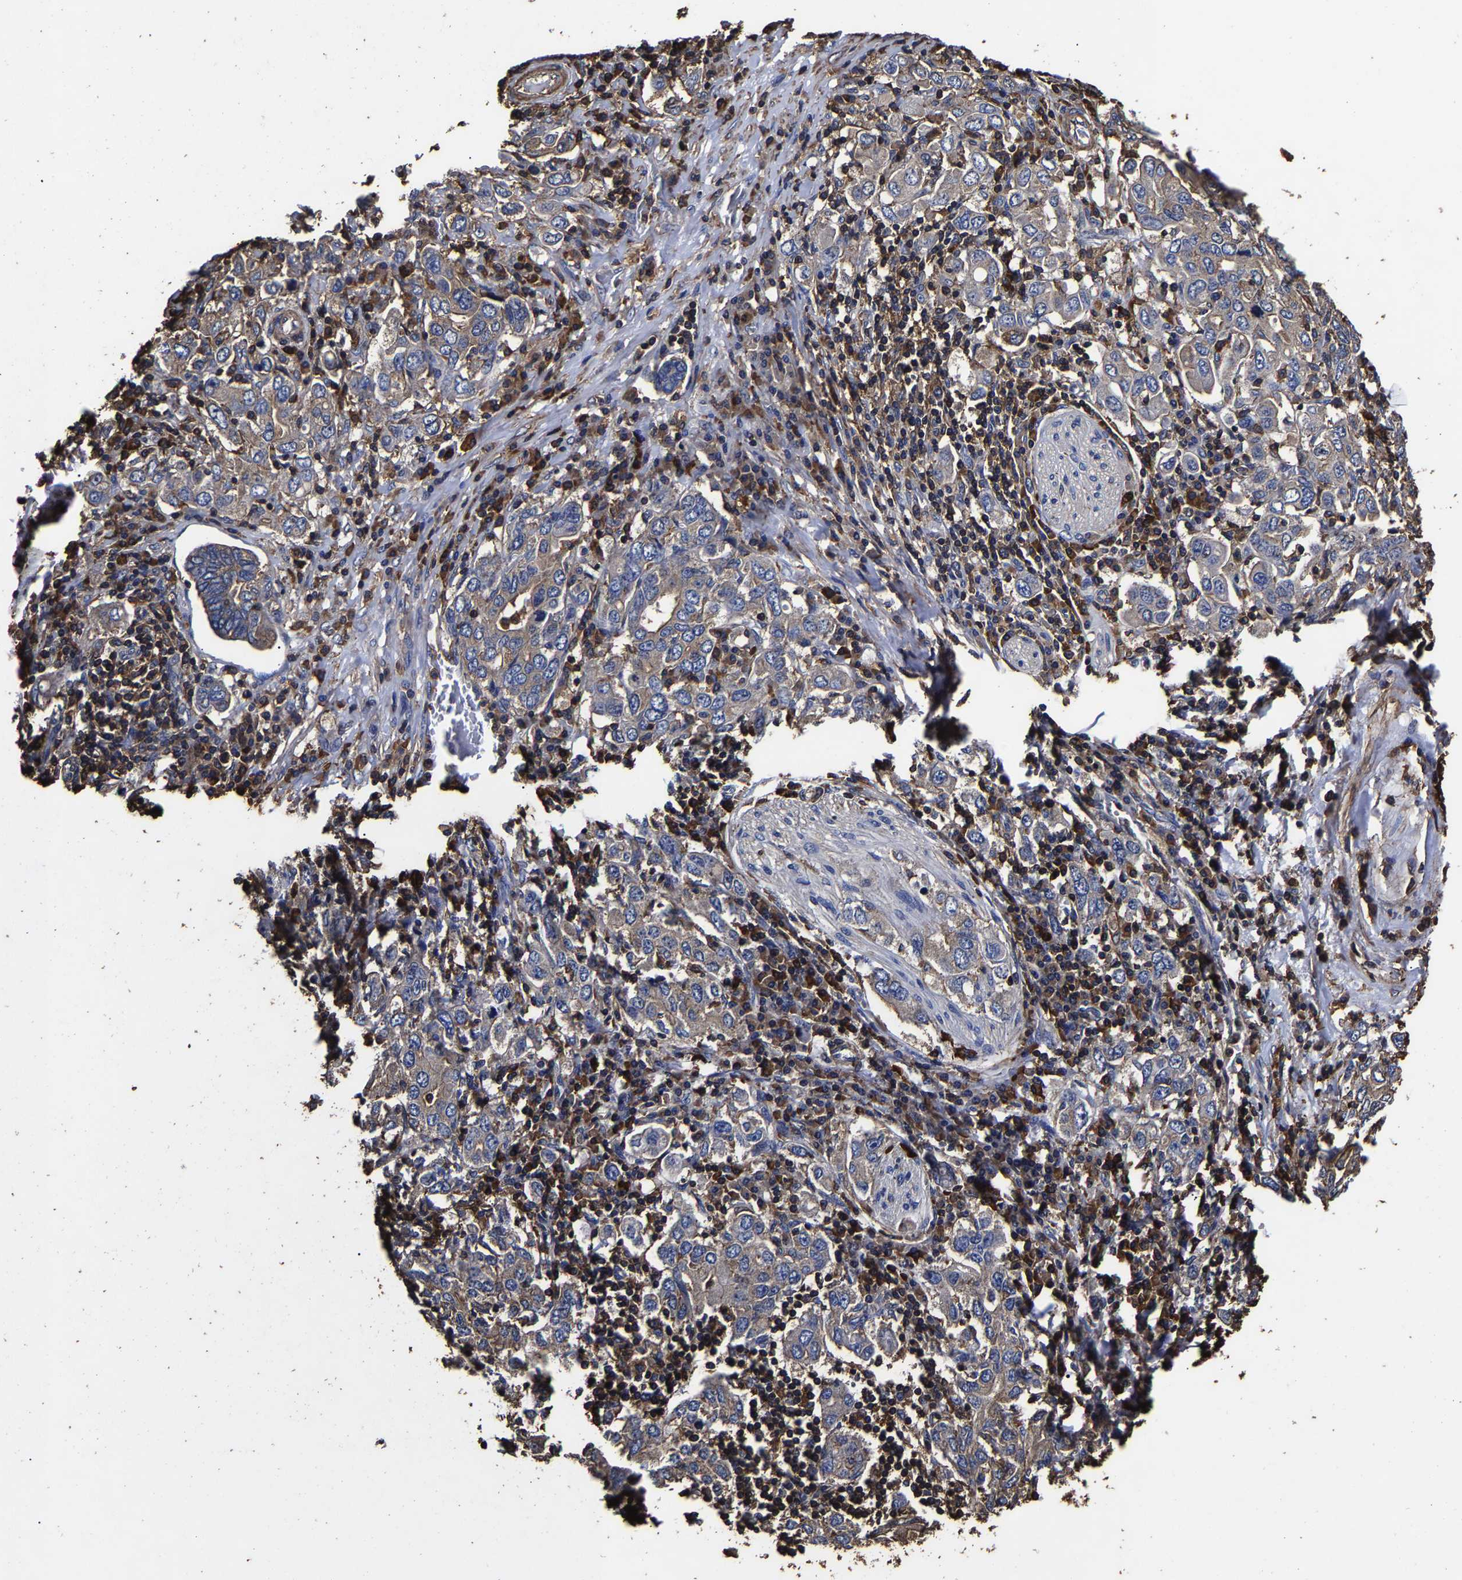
{"staining": {"intensity": "weak", "quantity": "25%-75%", "location": "cytoplasmic/membranous"}, "tissue": "stomach cancer", "cell_type": "Tumor cells", "image_type": "cancer", "snomed": [{"axis": "morphology", "description": "Adenocarcinoma, NOS"}, {"axis": "topography", "description": "Stomach, upper"}], "caption": "Stomach cancer stained with DAB immunohistochemistry (IHC) displays low levels of weak cytoplasmic/membranous positivity in approximately 25%-75% of tumor cells.", "gene": "SSH3", "patient": {"sex": "male", "age": 62}}